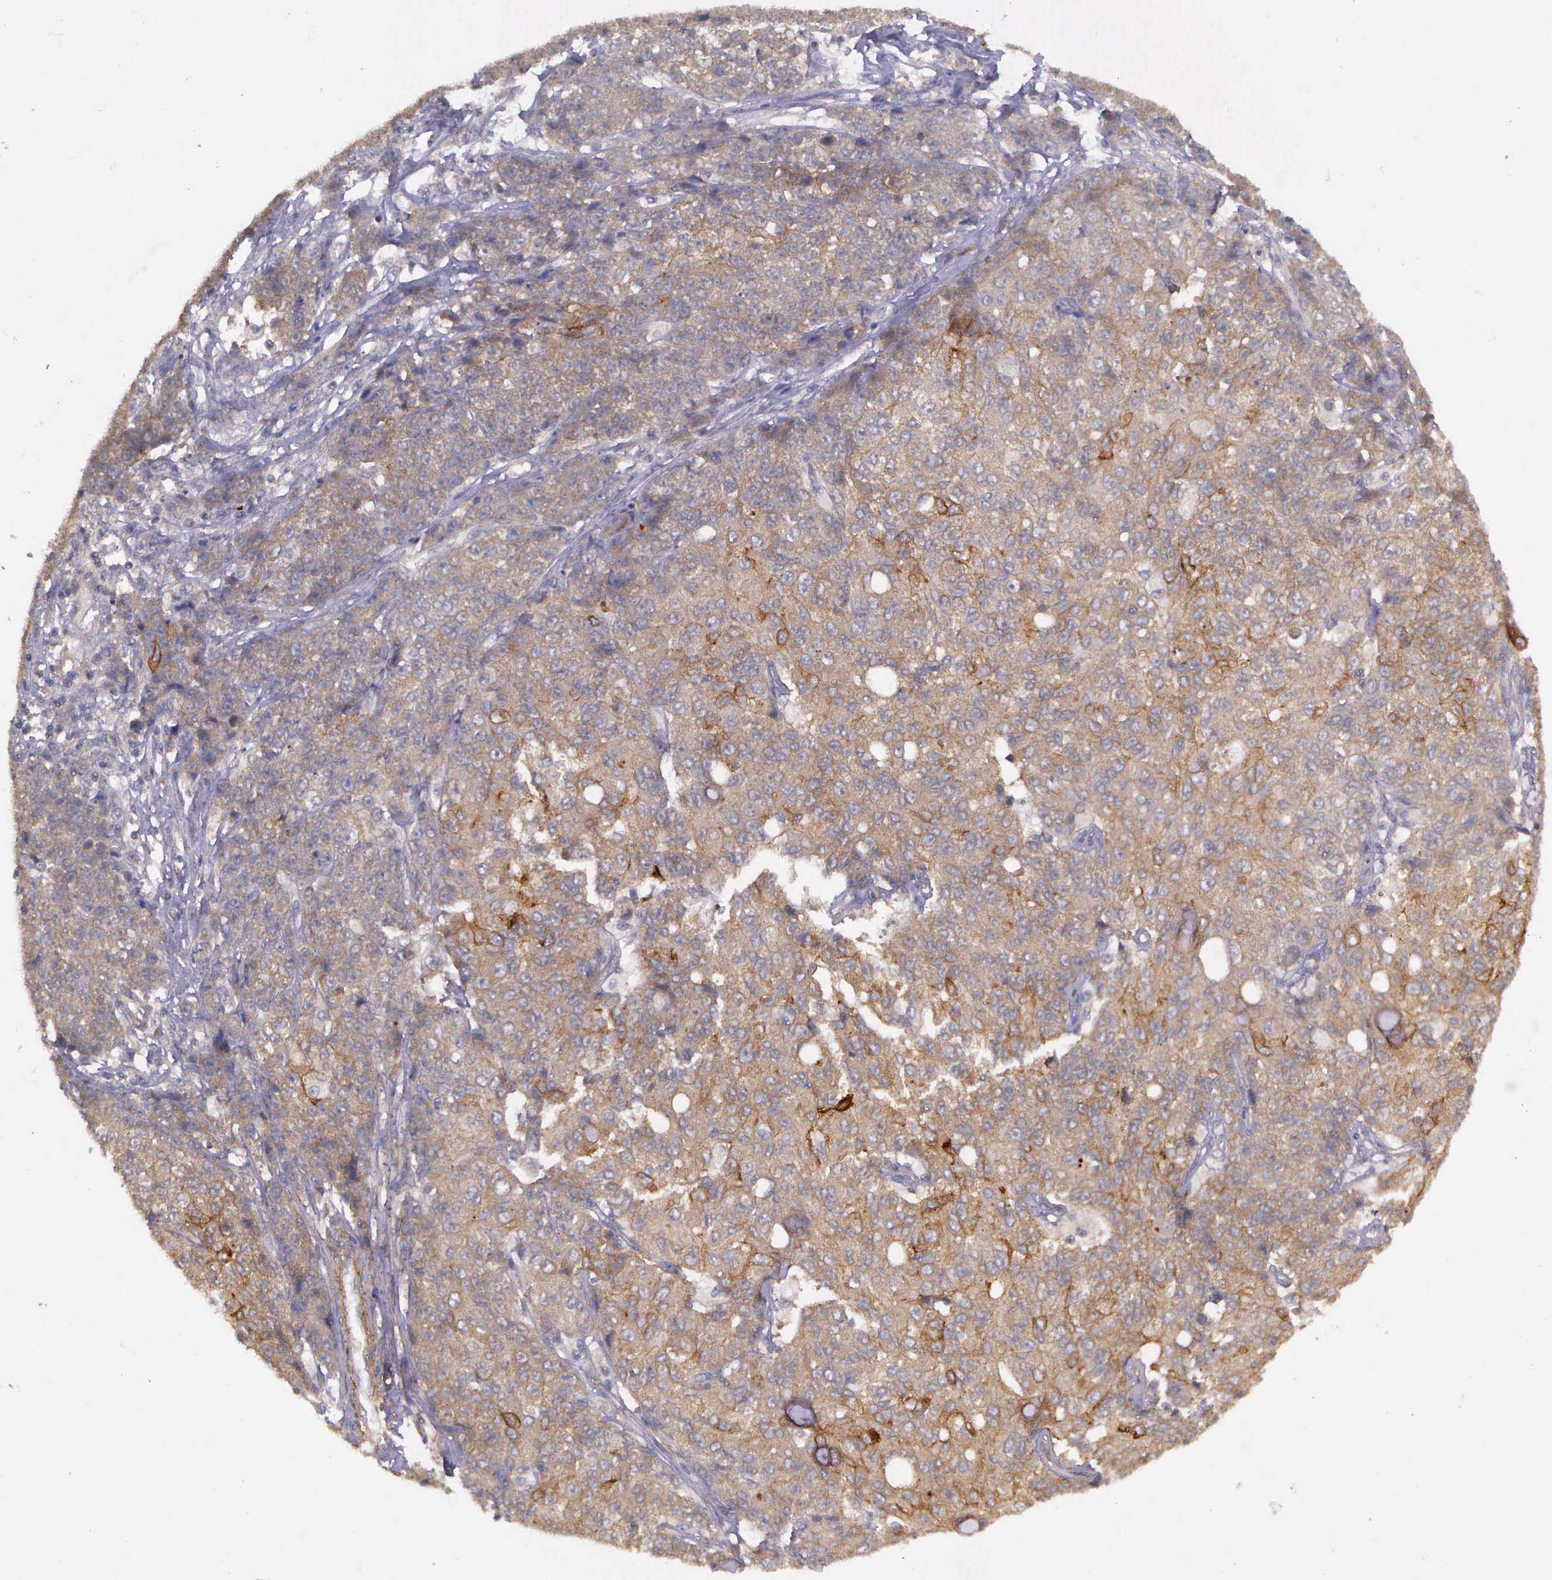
{"staining": {"intensity": "weak", "quantity": "<25%", "location": "cytoplasmic/membranous"}, "tissue": "ovarian cancer", "cell_type": "Tumor cells", "image_type": "cancer", "snomed": [{"axis": "morphology", "description": "Carcinoma, endometroid"}, {"axis": "topography", "description": "Ovary"}], "caption": "Human ovarian cancer stained for a protein using IHC shows no expression in tumor cells.", "gene": "PRICKLE3", "patient": {"sex": "female", "age": 42}}